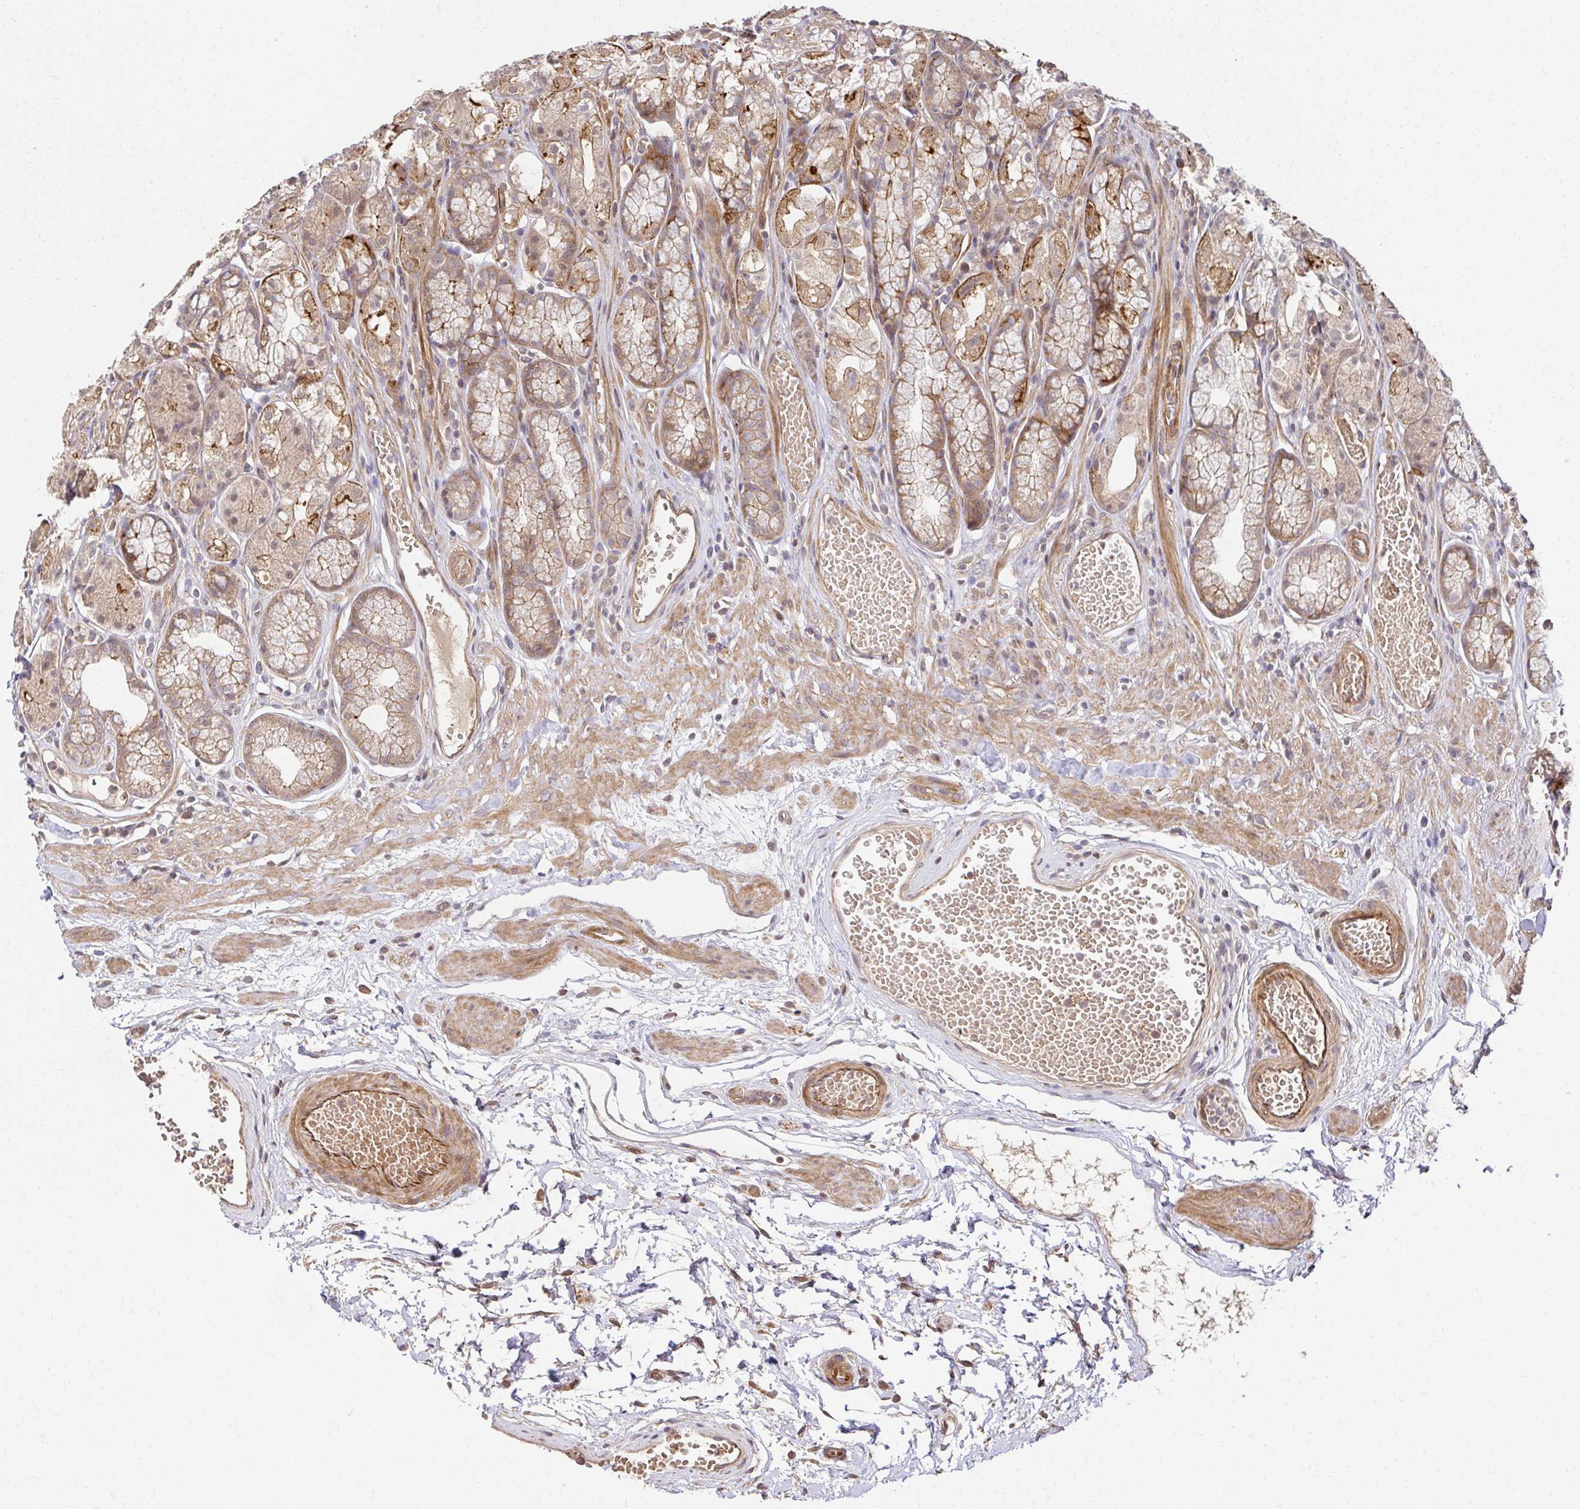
{"staining": {"intensity": "moderate", "quantity": ">75%", "location": "cytoplasmic/membranous"}, "tissue": "stomach", "cell_type": "Glandular cells", "image_type": "normal", "snomed": [{"axis": "morphology", "description": "Normal tissue, NOS"}, {"axis": "topography", "description": "Smooth muscle"}, {"axis": "topography", "description": "Stomach"}], "caption": "Immunohistochemical staining of normal stomach exhibits >75% levels of moderate cytoplasmic/membranous protein staining in approximately >75% of glandular cells.", "gene": "PSMA4", "patient": {"sex": "male", "age": 70}}